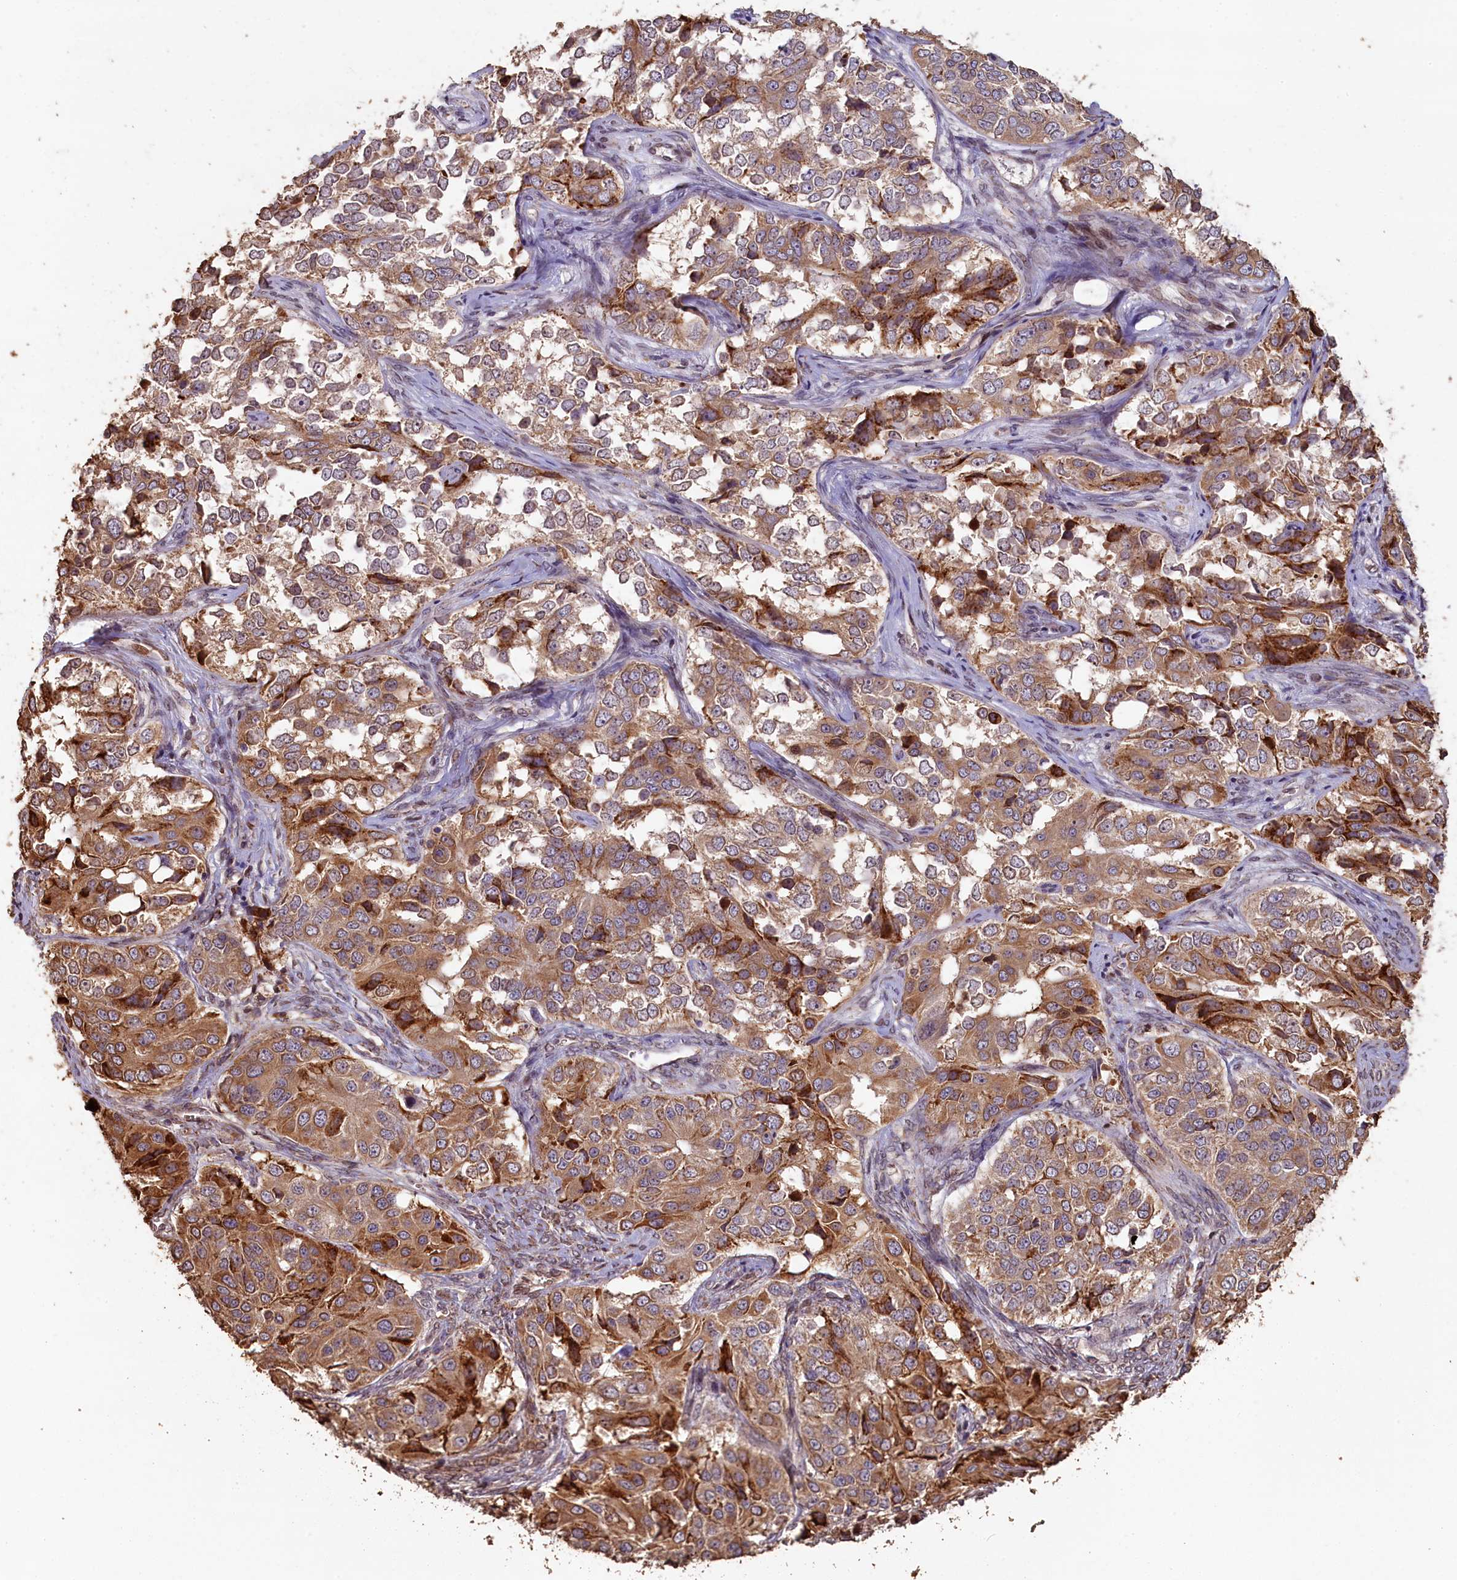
{"staining": {"intensity": "moderate", "quantity": ">75%", "location": "cytoplasmic/membranous"}, "tissue": "ovarian cancer", "cell_type": "Tumor cells", "image_type": "cancer", "snomed": [{"axis": "morphology", "description": "Carcinoma, endometroid"}, {"axis": "topography", "description": "Ovary"}], "caption": "Immunohistochemistry (IHC) of human endometroid carcinoma (ovarian) shows medium levels of moderate cytoplasmic/membranous expression in about >75% of tumor cells.", "gene": "SLC38A7", "patient": {"sex": "female", "age": 51}}